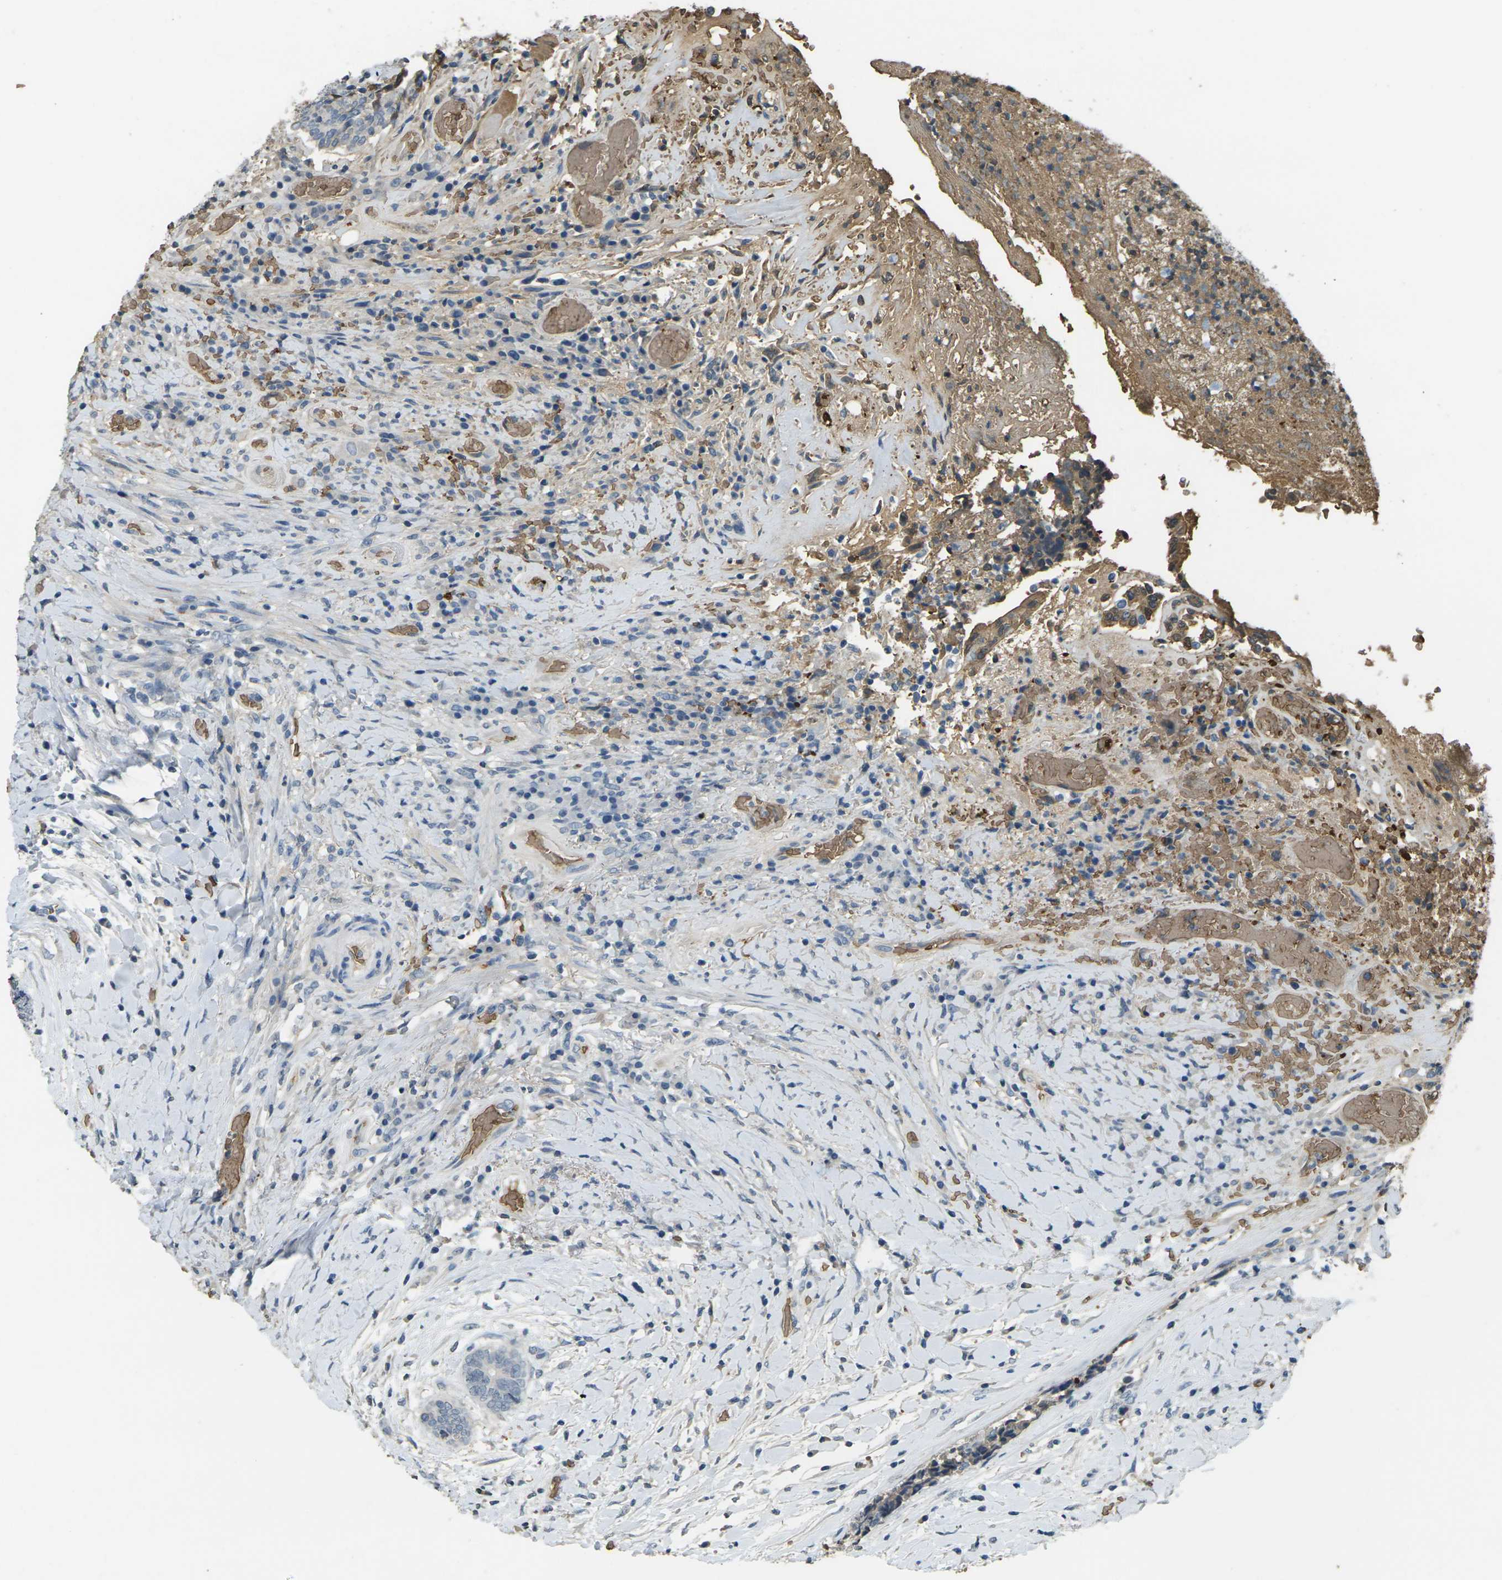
{"staining": {"intensity": "negative", "quantity": "none", "location": "none"}, "tissue": "colorectal cancer", "cell_type": "Tumor cells", "image_type": "cancer", "snomed": [{"axis": "morphology", "description": "Adenocarcinoma, NOS"}, {"axis": "topography", "description": "Rectum"}], "caption": "The histopathology image exhibits no significant positivity in tumor cells of adenocarcinoma (colorectal).", "gene": "HBB", "patient": {"sex": "male", "age": 63}}